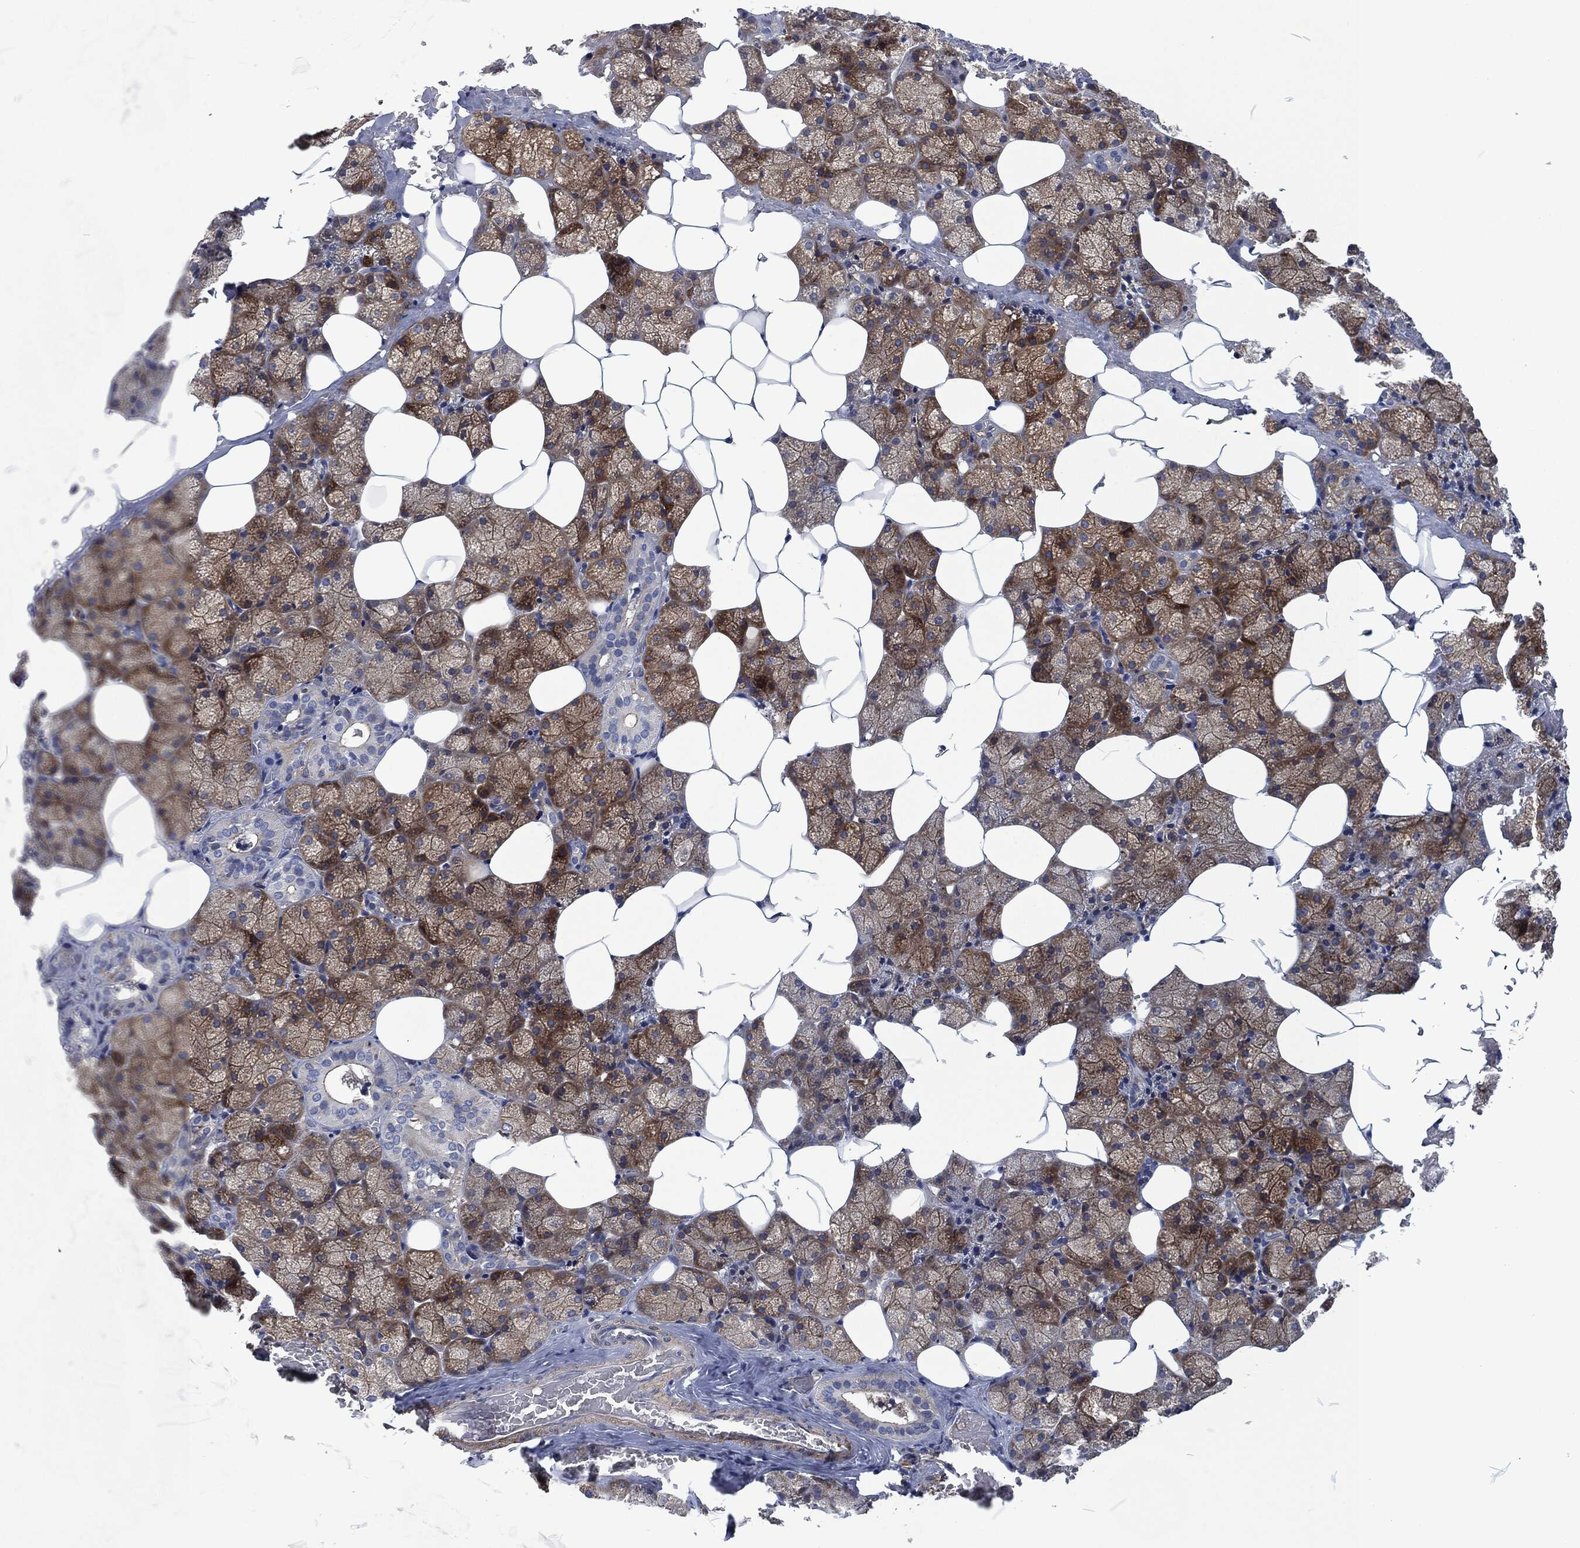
{"staining": {"intensity": "moderate", "quantity": ">75%", "location": "cytoplasmic/membranous"}, "tissue": "salivary gland", "cell_type": "Glandular cells", "image_type": "normal", "snomed": [{"axis": "morphology", "description": "Normal tissue, NOS"}, {"axis": "topography", "description": "Salivary gland"}], "caption": "Immunohistochemistry micrograph of unremarkable salivary gland: salivary gland stained using IHC reveals medium levels of moderate protein expression localized specifically in the cytoplasmic/membranous of glandular cells, appearing as a cytoplasmic/membranous brown color.", "gene": "LGALS9", "patient": {"sex": "male", "age": 38}}